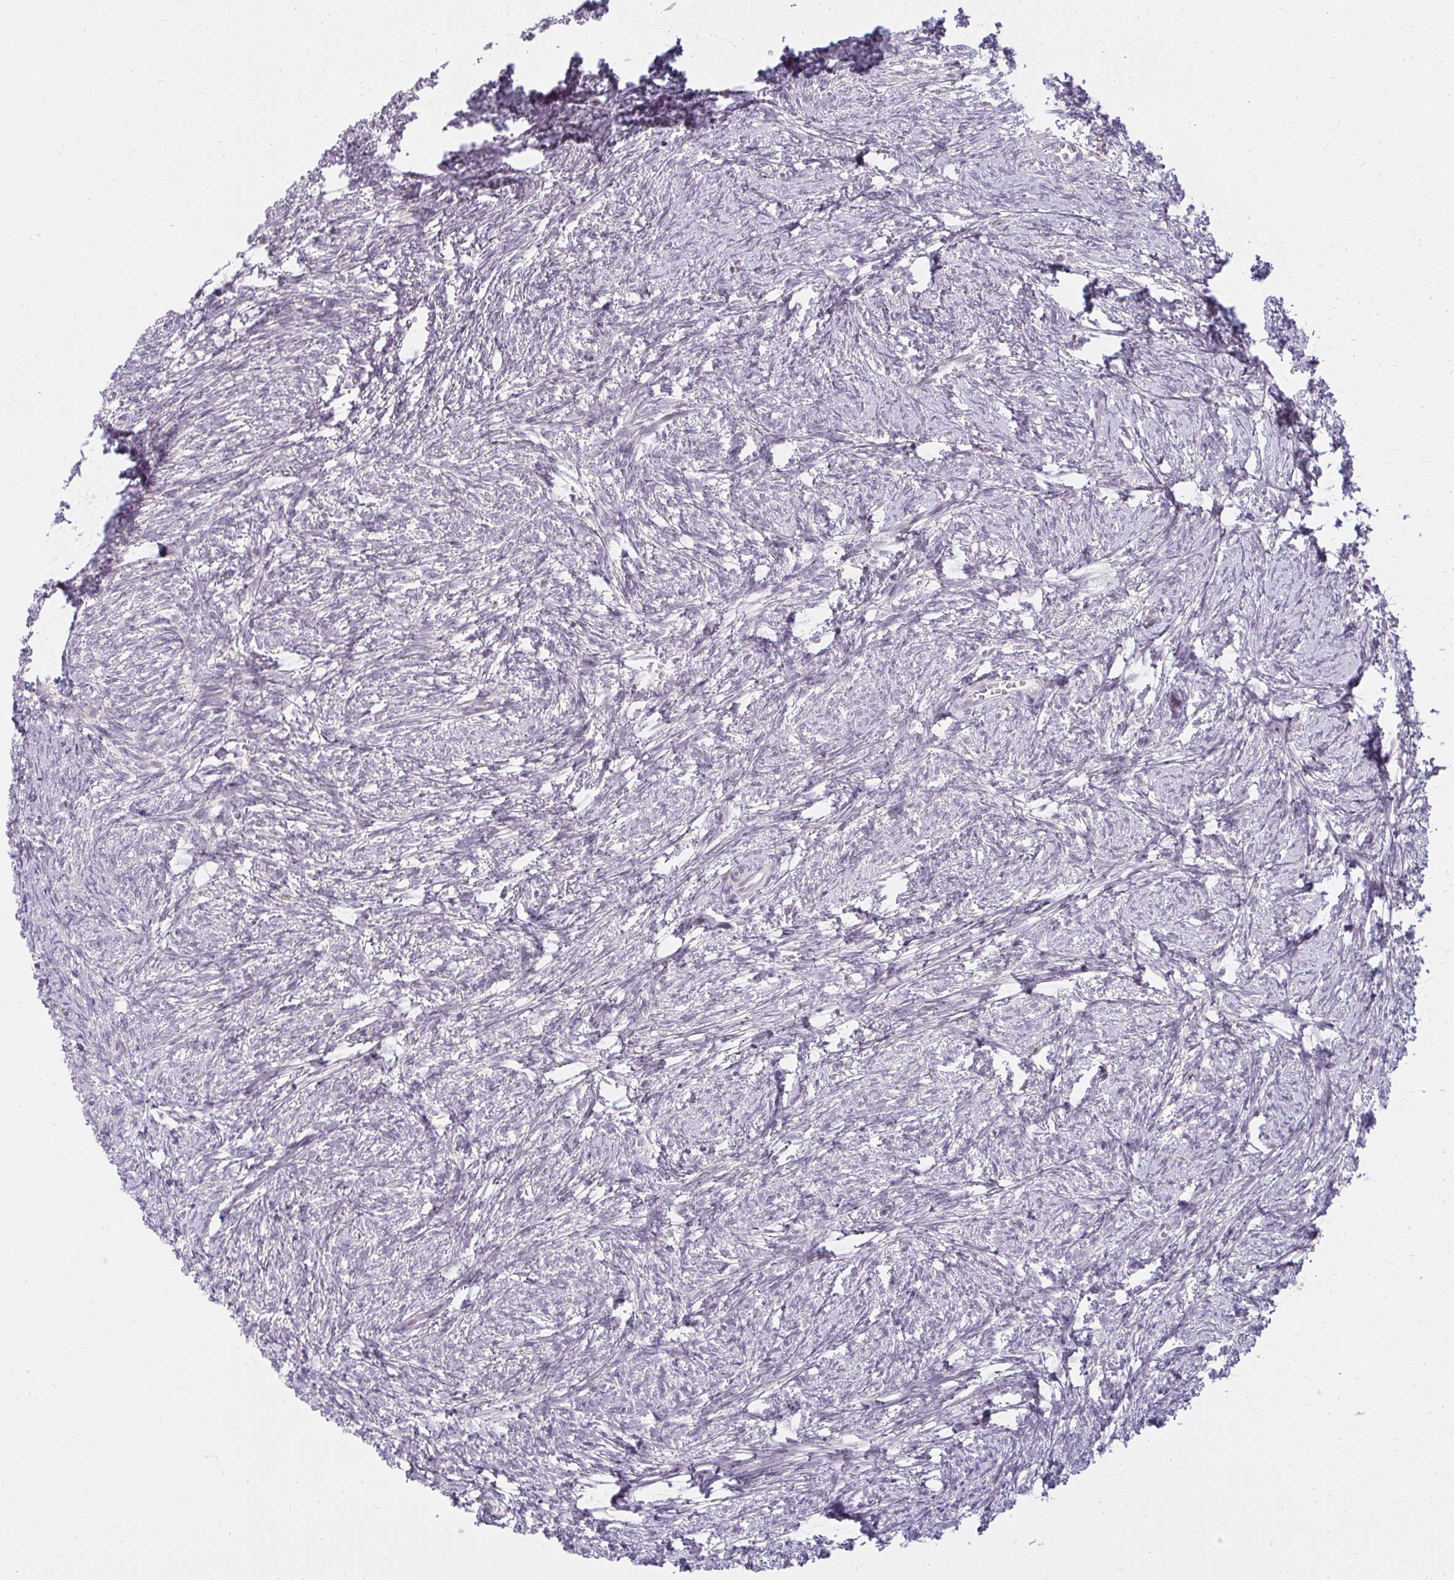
{"staining": {"intensity": "negative", "quantity": "none", "location": "none"}, "tissue": "ovary", "cell_type": "Follicle cells", "image_type": "normal", "snomed": [{"axis": "morphology", "description": "Normal tissue, NOS"}, {"axis": "topography", "description": "Ovary"}], "caption": "IHC micrograph of normal human ovary stained for a protein (brown), which displays no expression in follicle cells. (DAB immunohistochemistry visualized using brightfield microscopy, high magnification).", "gene": "ZFYVE26", "patient": {"sex": "female", "age": 41}}